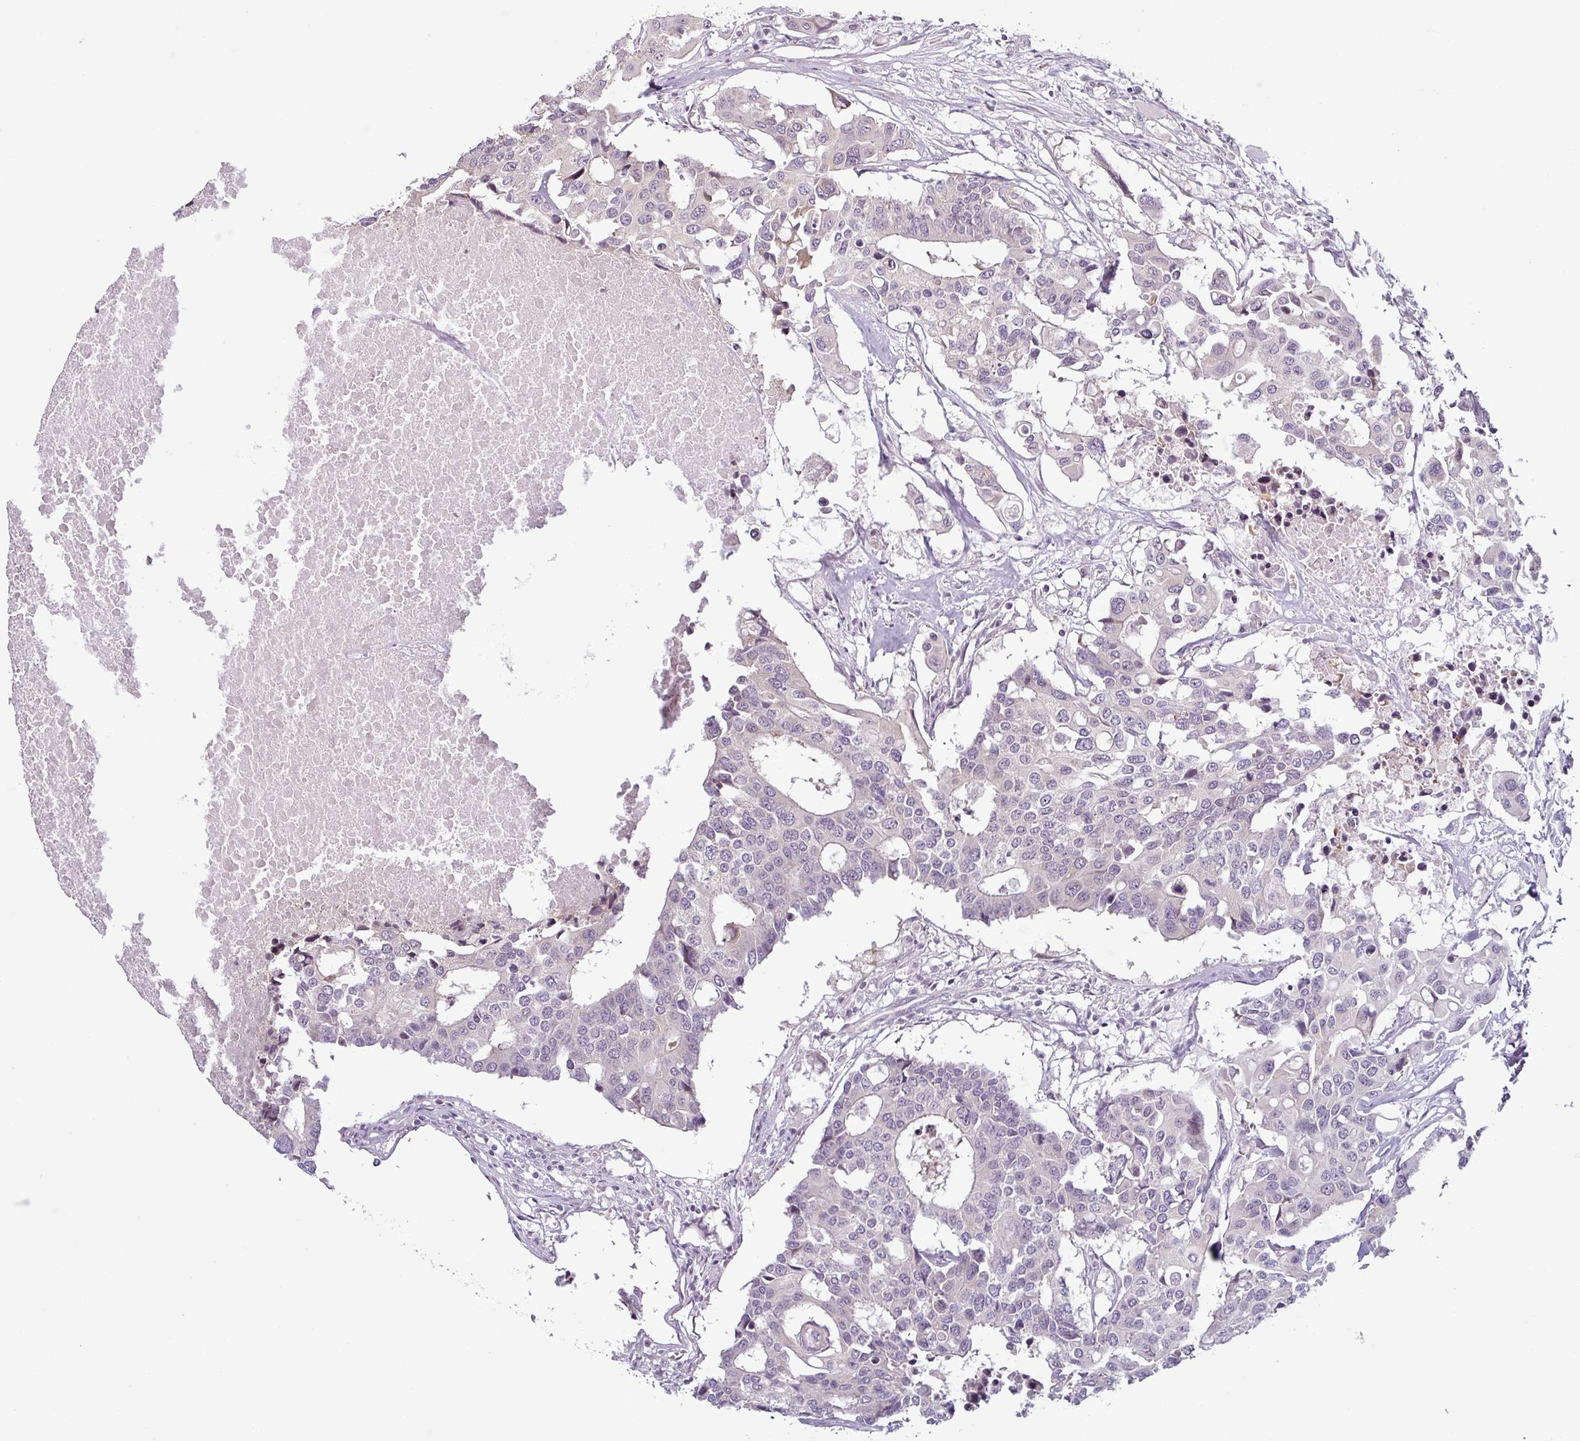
{"staining": {"intensity": "negative", "quantity": "none", "location": "none"}, "tissue": "colorectal cancer", "cell_type": "Tumor cells", "image_type": "cancer", "snomed": [{"axis": "morphology", "description": "Adenocarcinoma, NOS"}, {"axis": "topography", "description": "Colon"}], "caption": "Immunohistochemistry (IHC) micrograph of human colorectal adenocarcinoma stained for a protein (brown), which exhibits no positivity in tumor cells.", "gene": "OR52D1", "patient": {"sex": "male", "age": 77}}